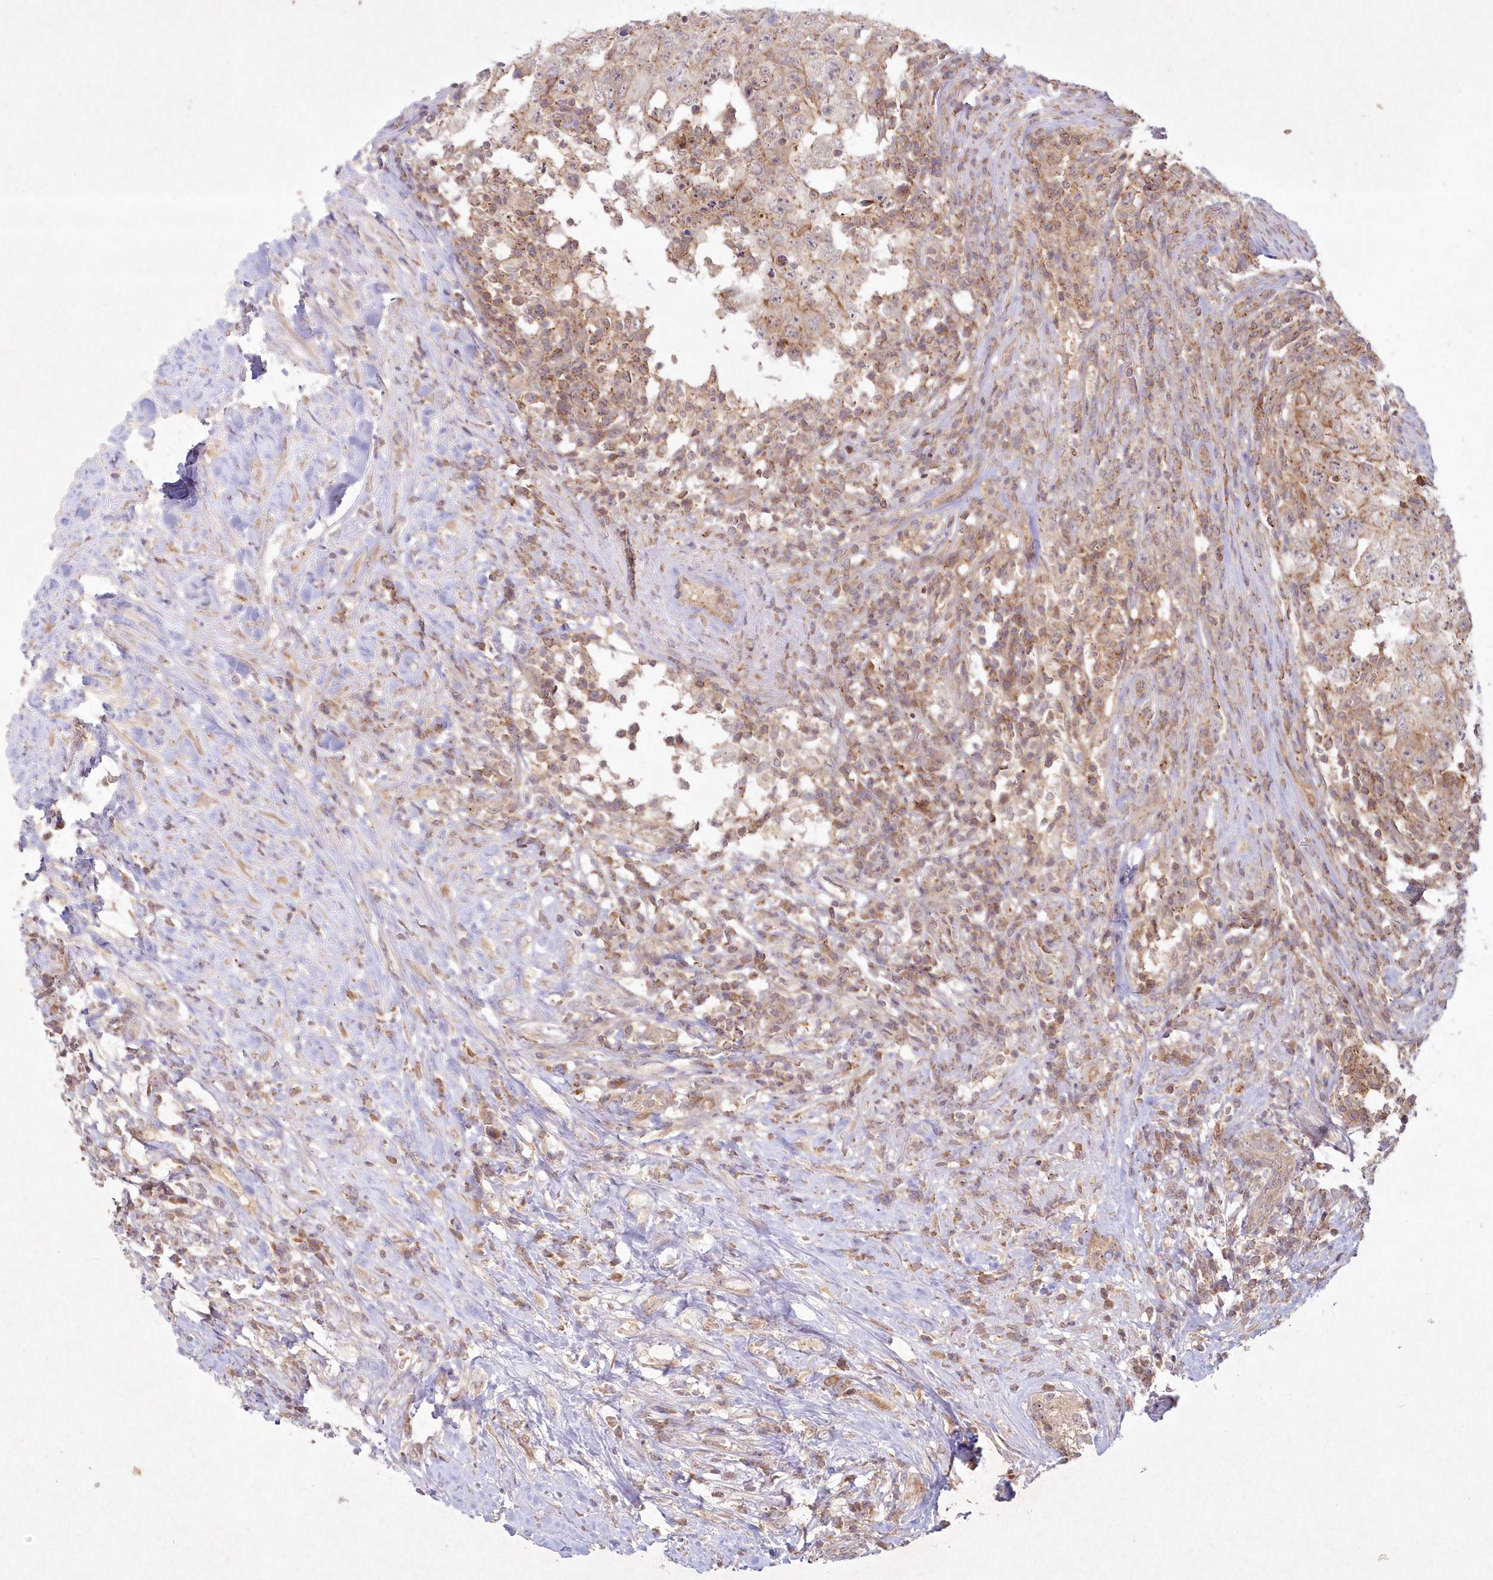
{"staining": {"intensity": "moderate", "quantity": "<25%", "location": "cytoplasmic/membranous"}, "tissue": "testis cancer", "cell_type": "Tumor cells", "image_type": "cancer", "snomed": [{"axis": "morphology", "description": "Carcinoma, Embryonal, NOS"}, {"axis": "topography", "description": "Testis"}], "caption": "IHC of testis cancer (embryonal carcinoma) reveals low levels of moderate cytoplasmic/membranous staining in about <25% of tumor cells.", "gene": "TOGARAM2", "patient": {"sex": "male", "age": 26}}